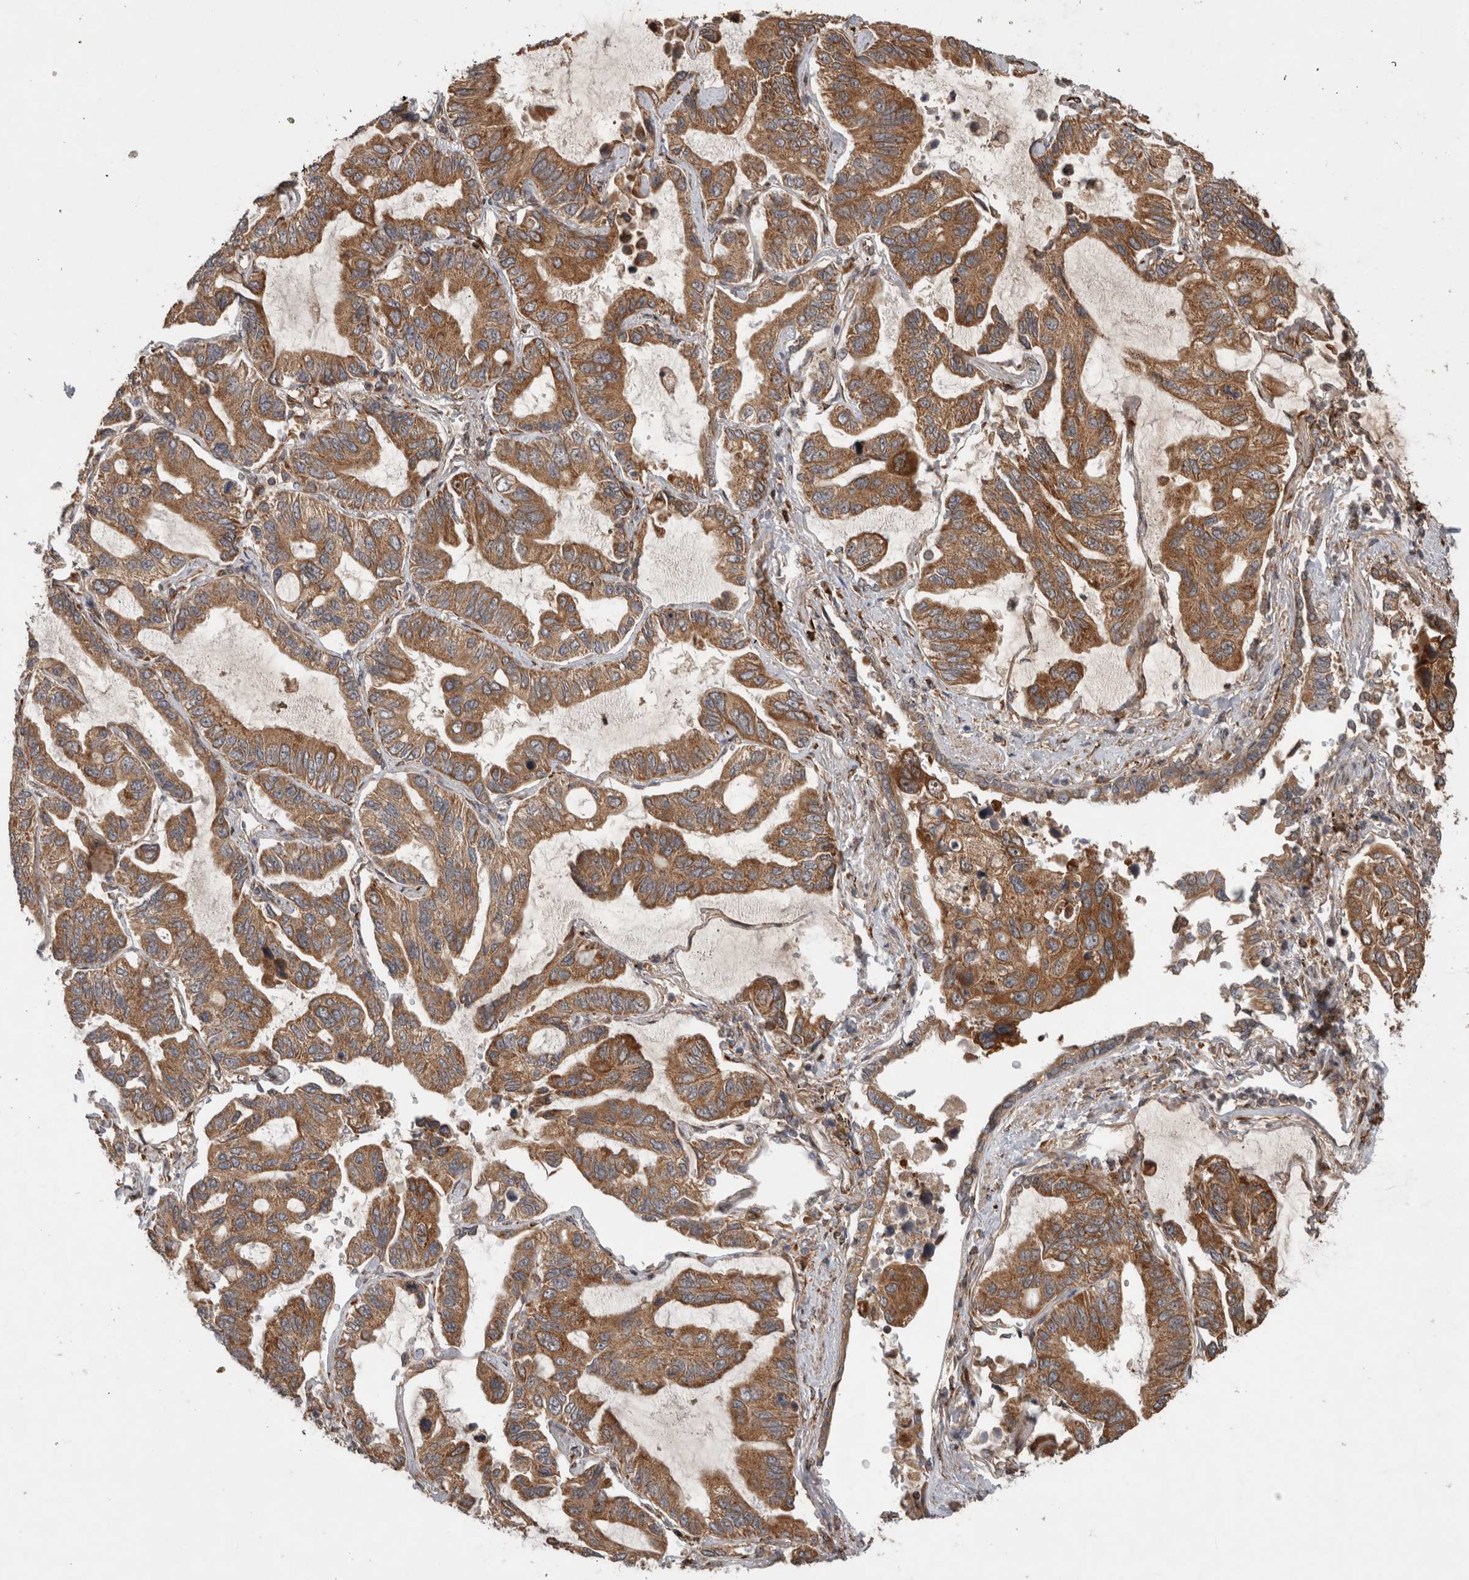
{"staining": {"intensity": "moderate", "quantity": ">75%", "location": "cytoplasmic/membranous"}, "tissue": "lung cancer", "cell_type": "Tumor cells", "image_type": "cancer", "snomed": [{"axis": "morphology", "description": "Adenocarcinoma, NOS"}, {"axis": "topography", "description": "Lung"}], "caption": "A micrograph of human lung cancer (adenocarcinoma) stained for a protein demonstrates moderate cytoplasmic/membranous brown staining in tumor cells.", "gene": "TUBD1", "patient": {"sex": "male", "age": 64}}